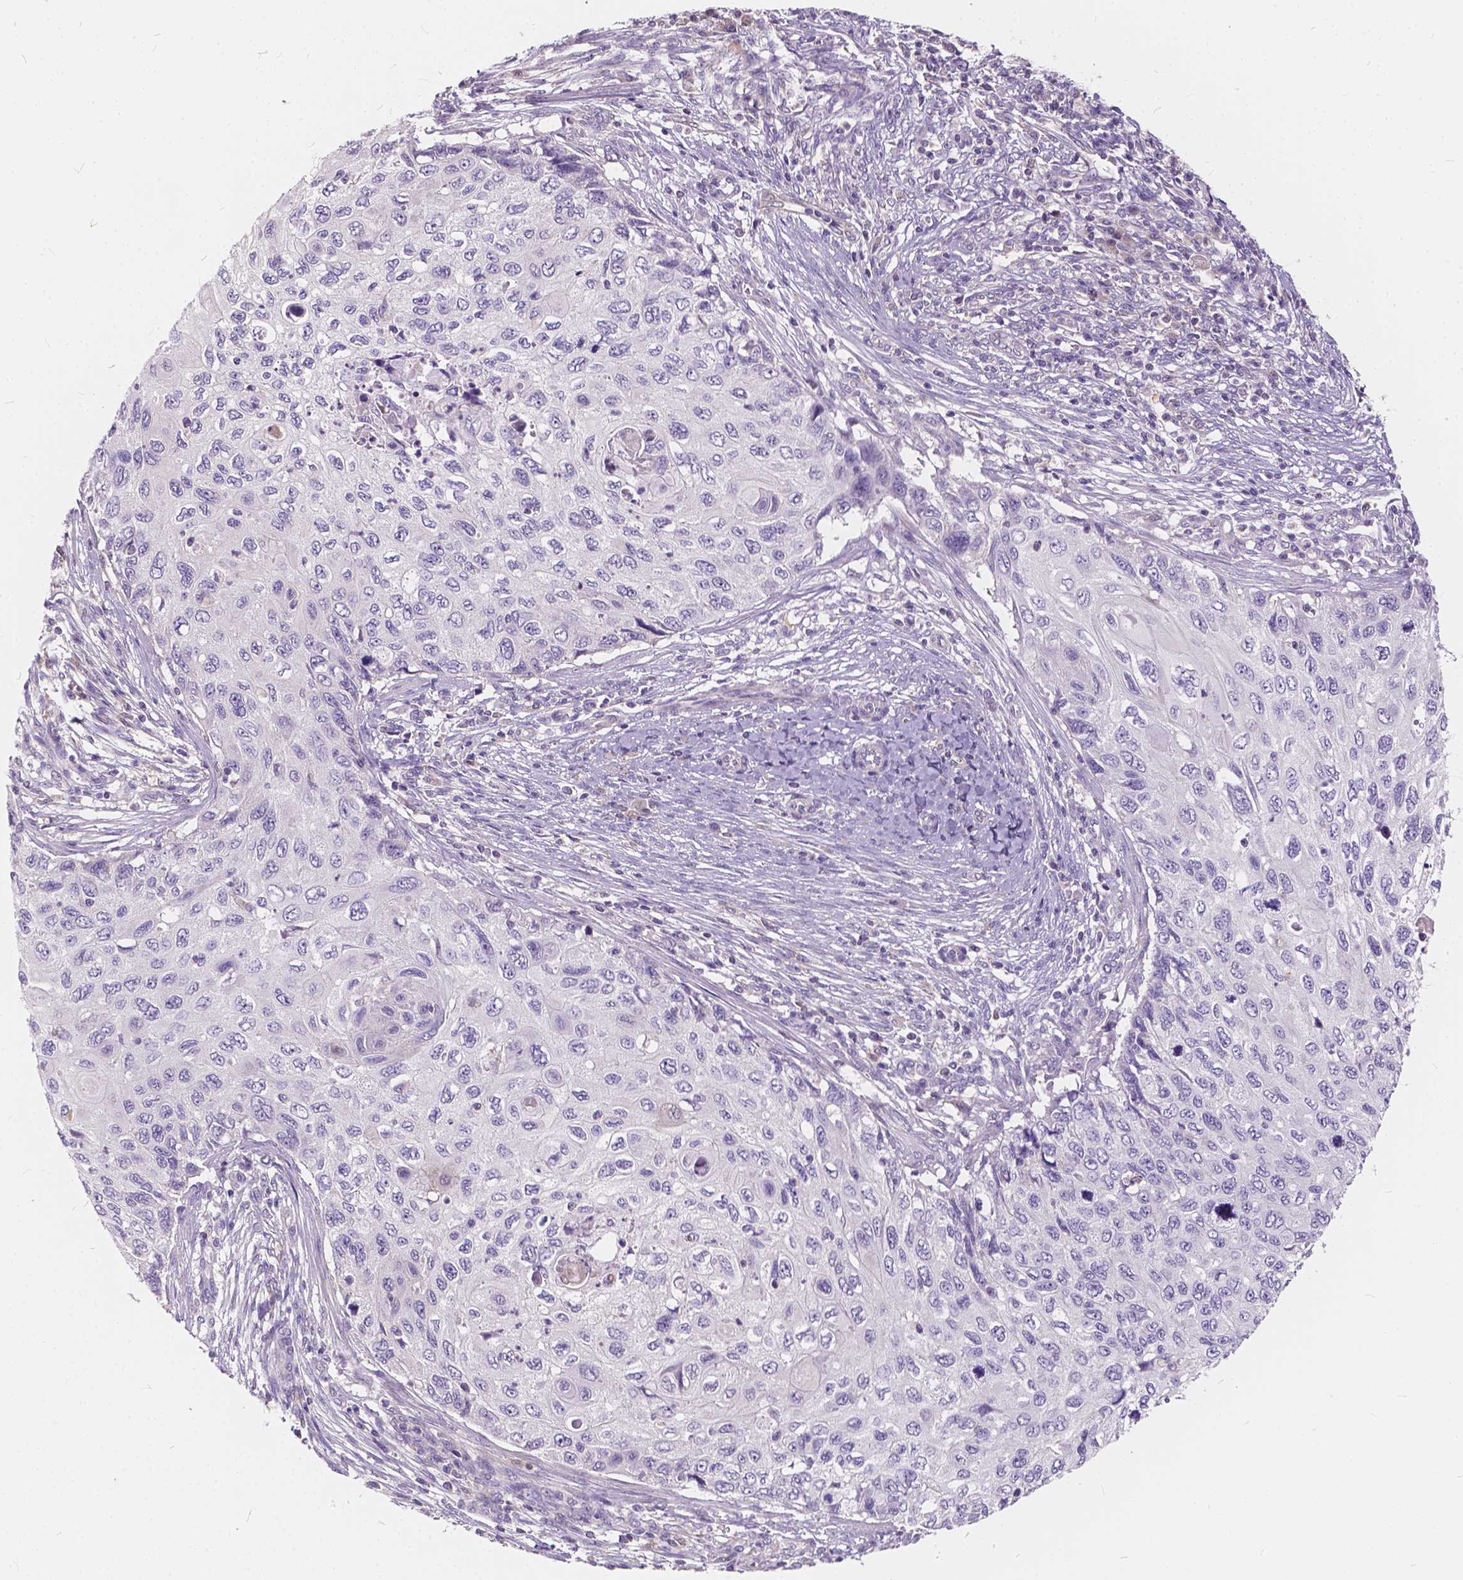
{"staining": {"intensity": "negative", "quantity": "none", "location": "none"}, "tissue": "cervical cancer", "cell_type": "Tumor cells", "image_type": "cancer", "snomed": [{"axis": "morphology", "description": "Squamous cell carcinoma, NOS"}, {"axis": "topography", "description": "Cervix"}], "caption": "Tumor cells are negative for protein expression in human cervical cancer (squamous cell carcinoma). (DAB immunohistochemistry (IHC), high magnification).", "gene": "KIAA0513", "patient": {"sex": "female", "age": 70}}